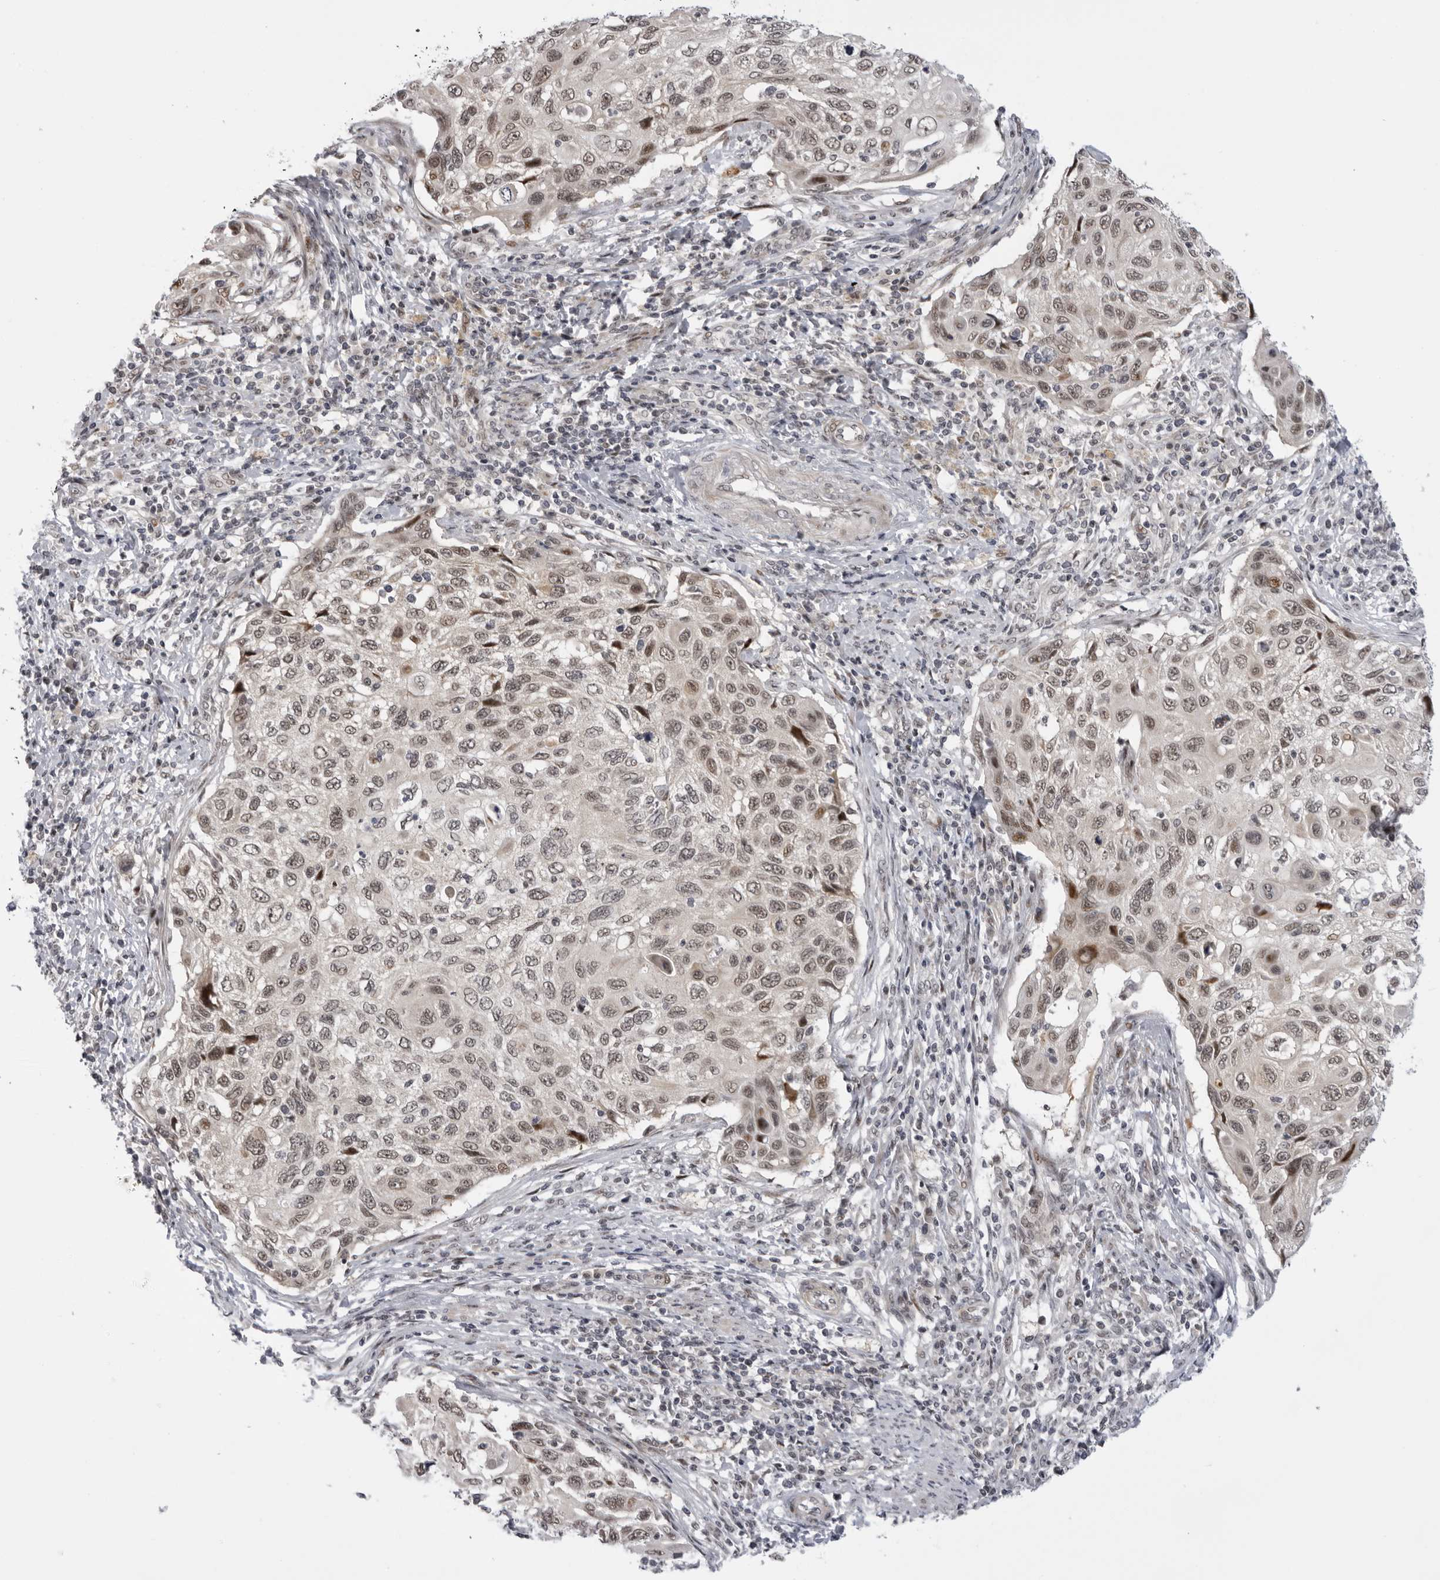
{"staining": {"intensity": "weak", "quantity": ">75%", "location": "nuclear"}, "tissue": "cervical cancer", "cell_type": "Tumor cells", "image_type": "cancer", "snomed": [{"axis": "morphology", "description": "Squamous cell carcinoma, NOS"}, {"axis": "topography", "description": "Cervix"}], "caption": "Cervical squamous cell carcinoma stained with DAB (3,3'-diaminobenzidine) immunohistochemistry (IHC) shows low levels of weak nuclear positivity in about >75% of tumor cells.", "gene": "ALPK2", "patient": {"sex": "female", "age": 70}}